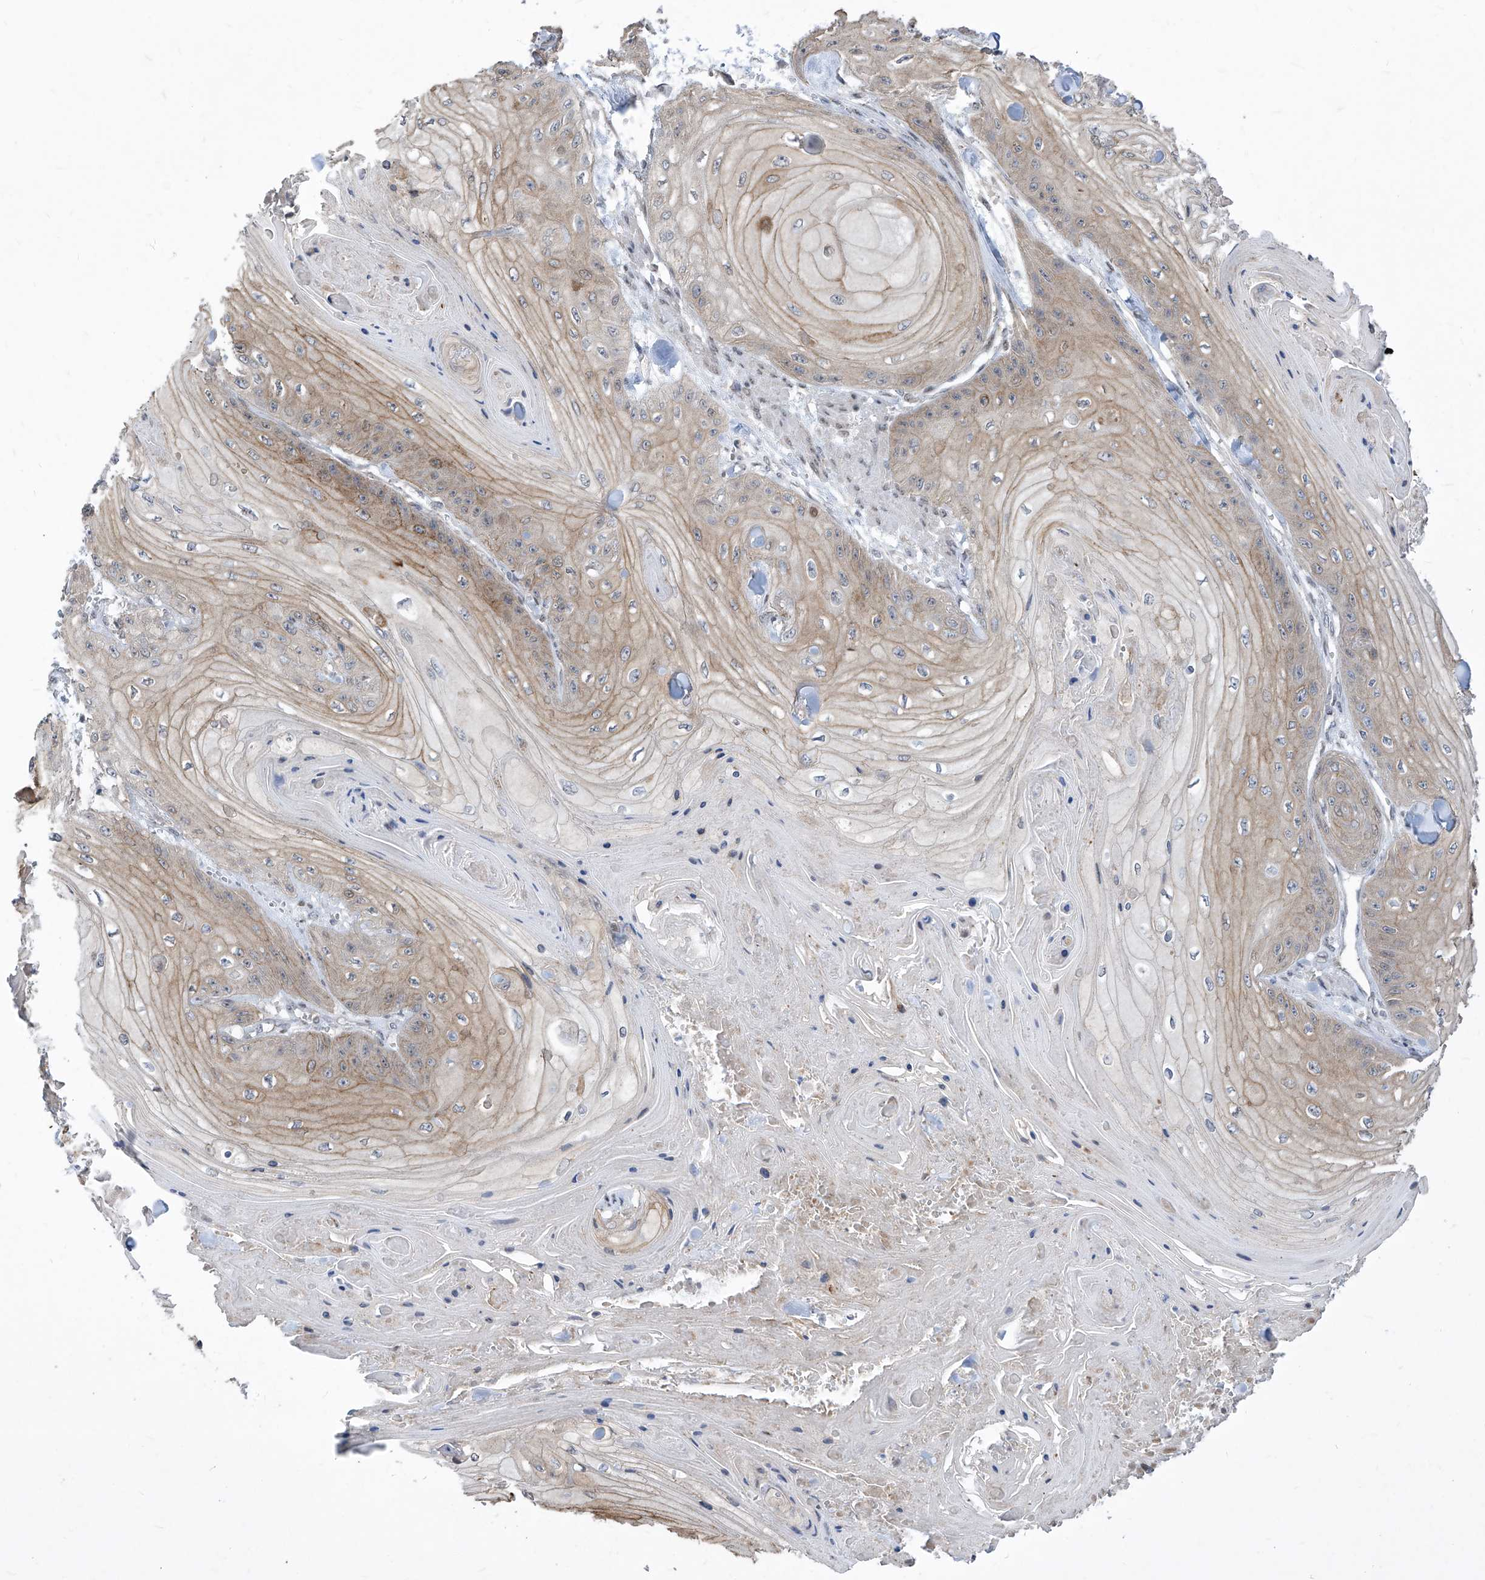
{"staining": {"intensity": "moderate", "quantity": "25%-75%", "location": "cytoplasmic/membranous"}, "tissue": "skin cancer", "cell_type": "Tumor cells", "image_type": "cancer", "snomed": [{"axis": "morphology", "description": "Squamous cell carcinoma, NOS"}, {"axis": "topography", "description": "Skin"}], "caption": "Immunohistochemistry of human skin cancer reveals medium levels of moderate cytoplasmic/membranous staining in about 25%-75% of tumor cells.", "gene": "CETN2", "patient": {"sex": "male", "age": 74}}